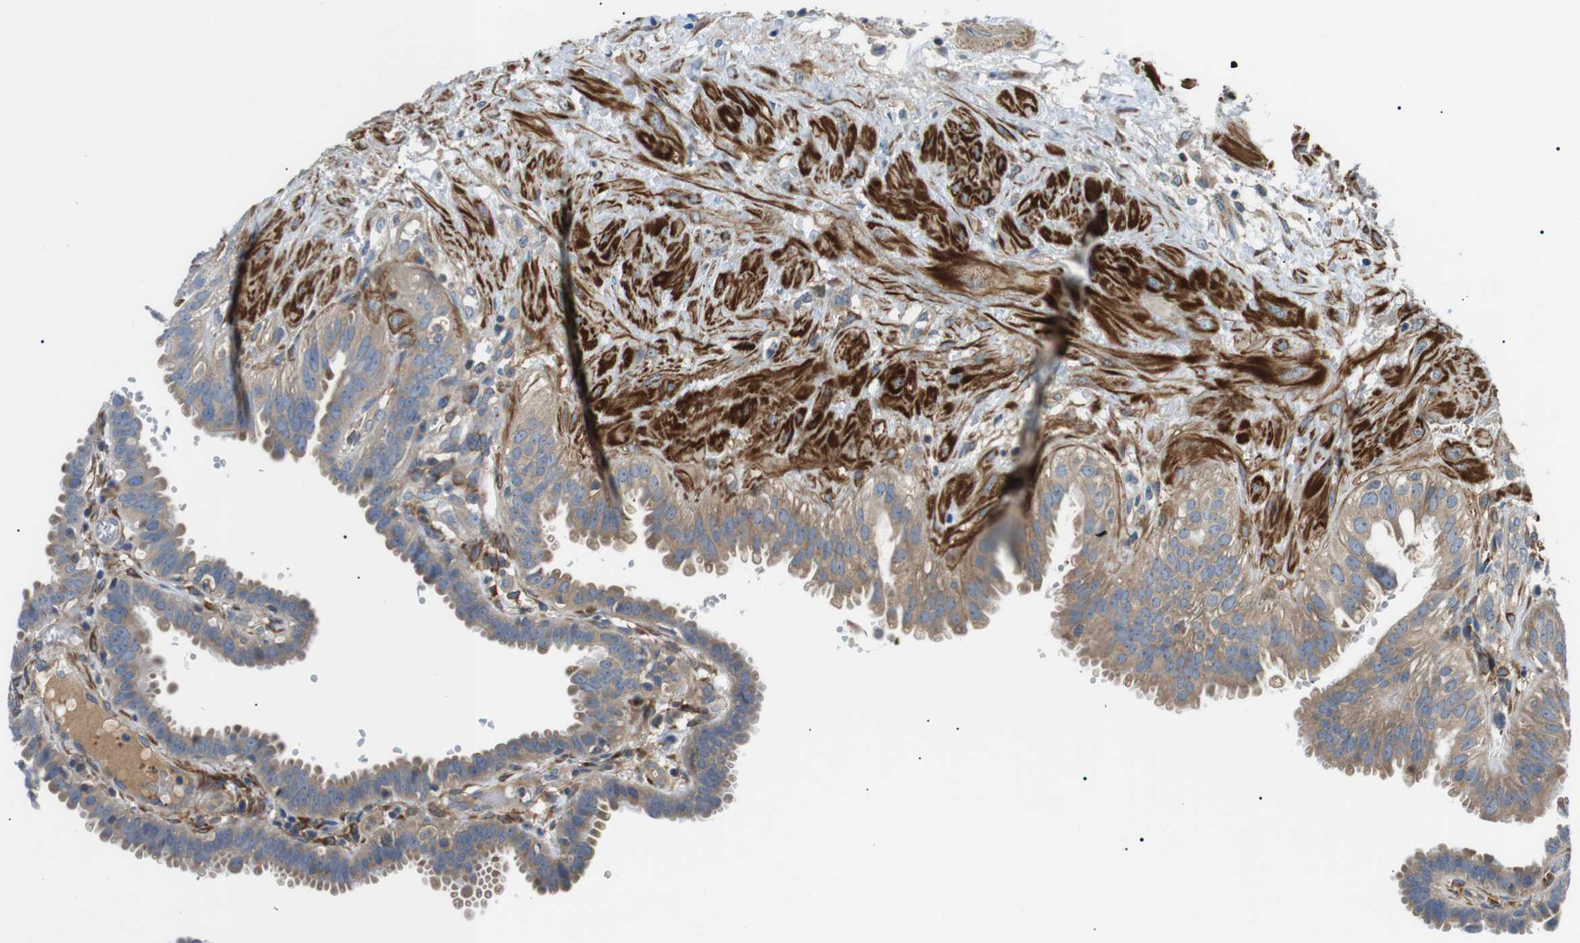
{"staining": {"intensity": "weak", "quantity": "25%-75%", "location": "cytoplasmic/membranous"}, "tissue": "fallopian tube", "cell_type": "Glandular cells", "image_type": "normal", "snomed": [{"axis": "morphology", "description": "Normal tissue, NOS"}, {"axis": "topography", "description": "Fallopian tube"}, {"axis": "topography", "description": "Placenta"}], "caption": "Human fallopian tube stained with a protein marker shows weak staining in glandular cells.", "gene": "DIPK1A", "patient": {"sex": "female", "age": 34}}